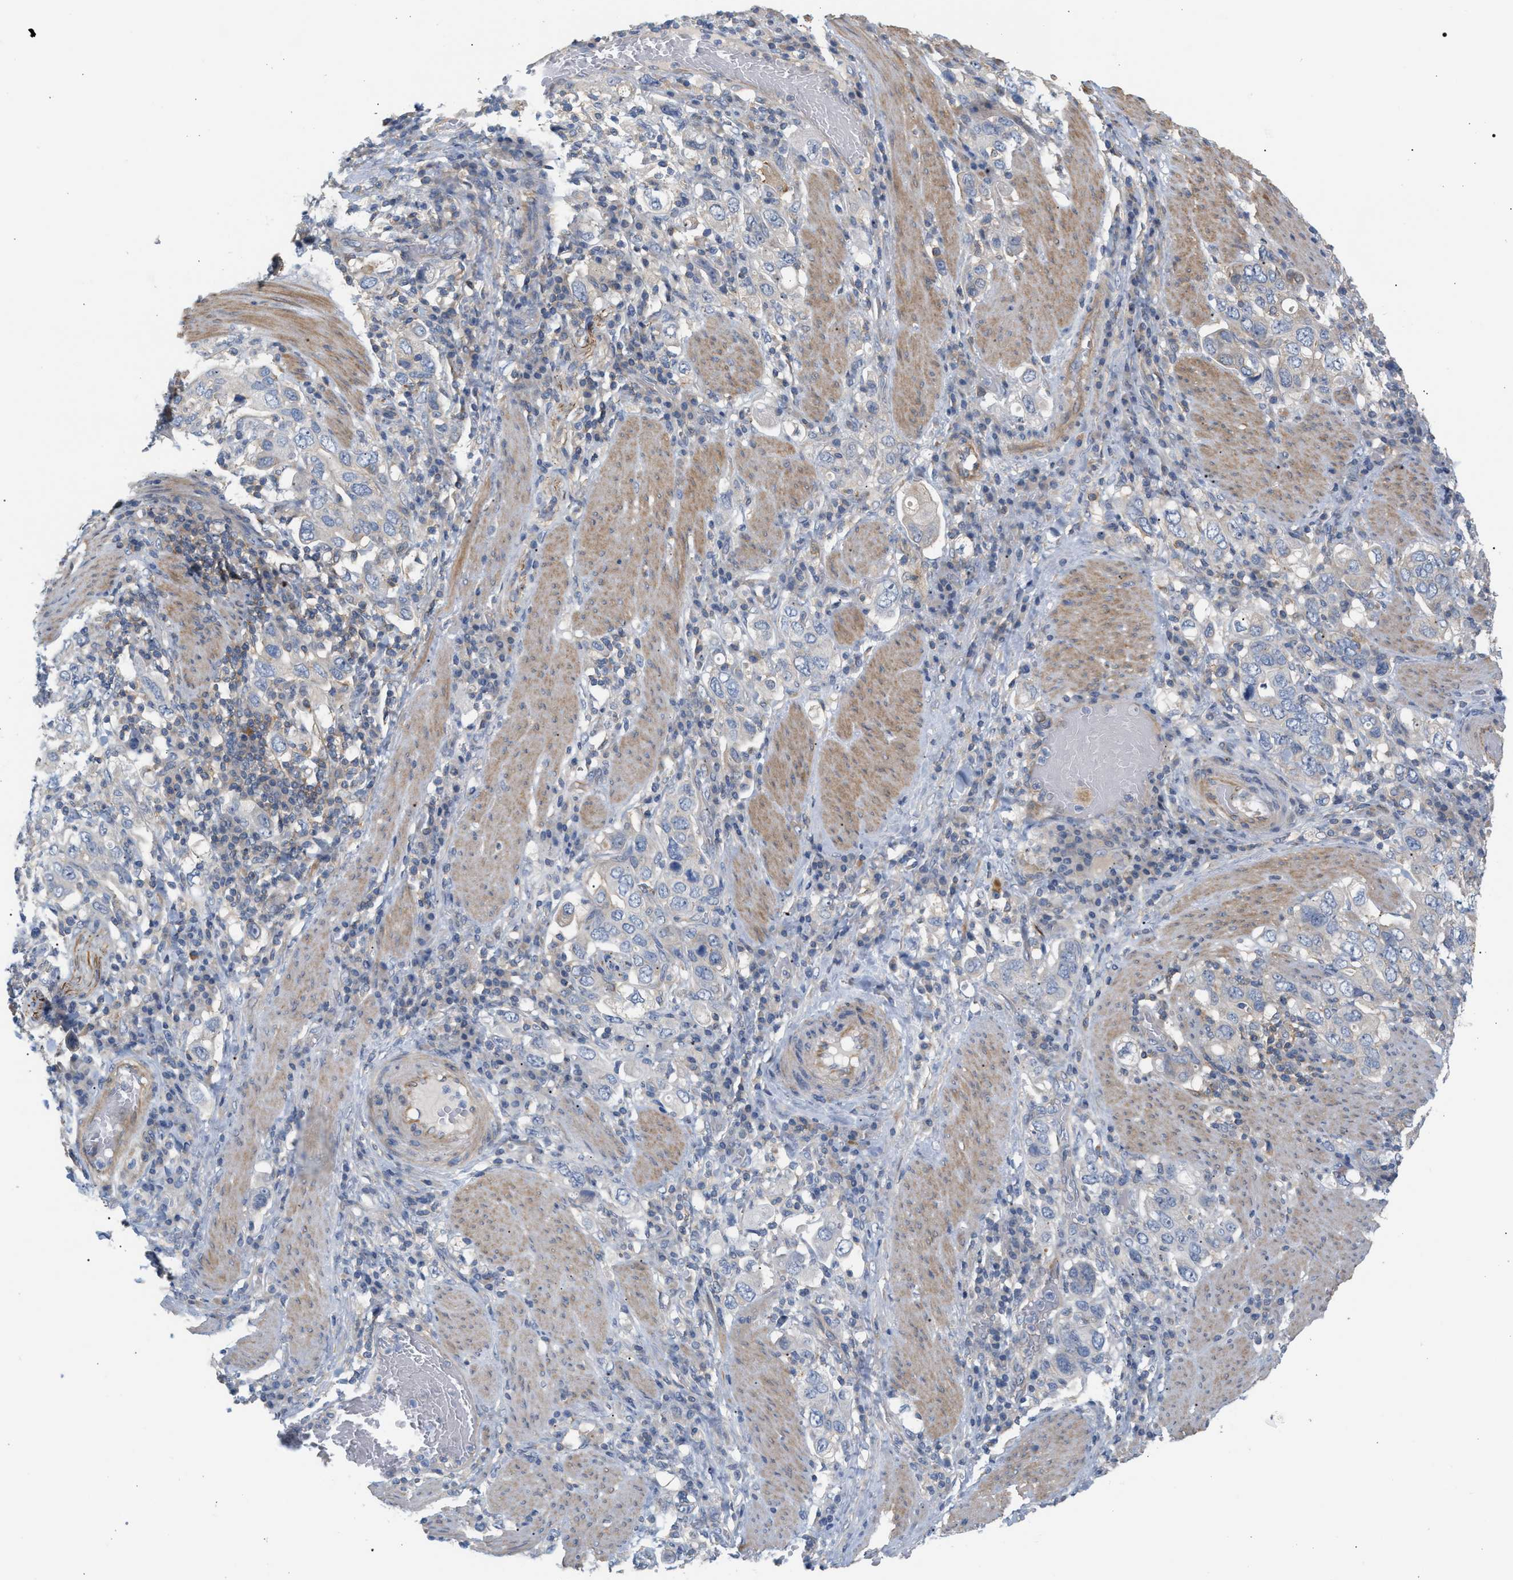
{"staining": {"intensity": "negative", "quantity": "none", "location": "none"}, "tissue": "stomach cancer", "cell_type": "Tumor cells", "image_type": "cancer", "snomed": [{"axis": "morphology", "description": "Adenocarcinoma, NOS"}, {"axis": "topography", "description": "Stomach, upper"}], "caption": "Tumor cells show no significant expression in adenocarcinoma (stomach). (Brightfield microscopy of DAB IHC at high magnification).", "gene": "LRCH1", "patient": {"sex": "male", "age": 62}}